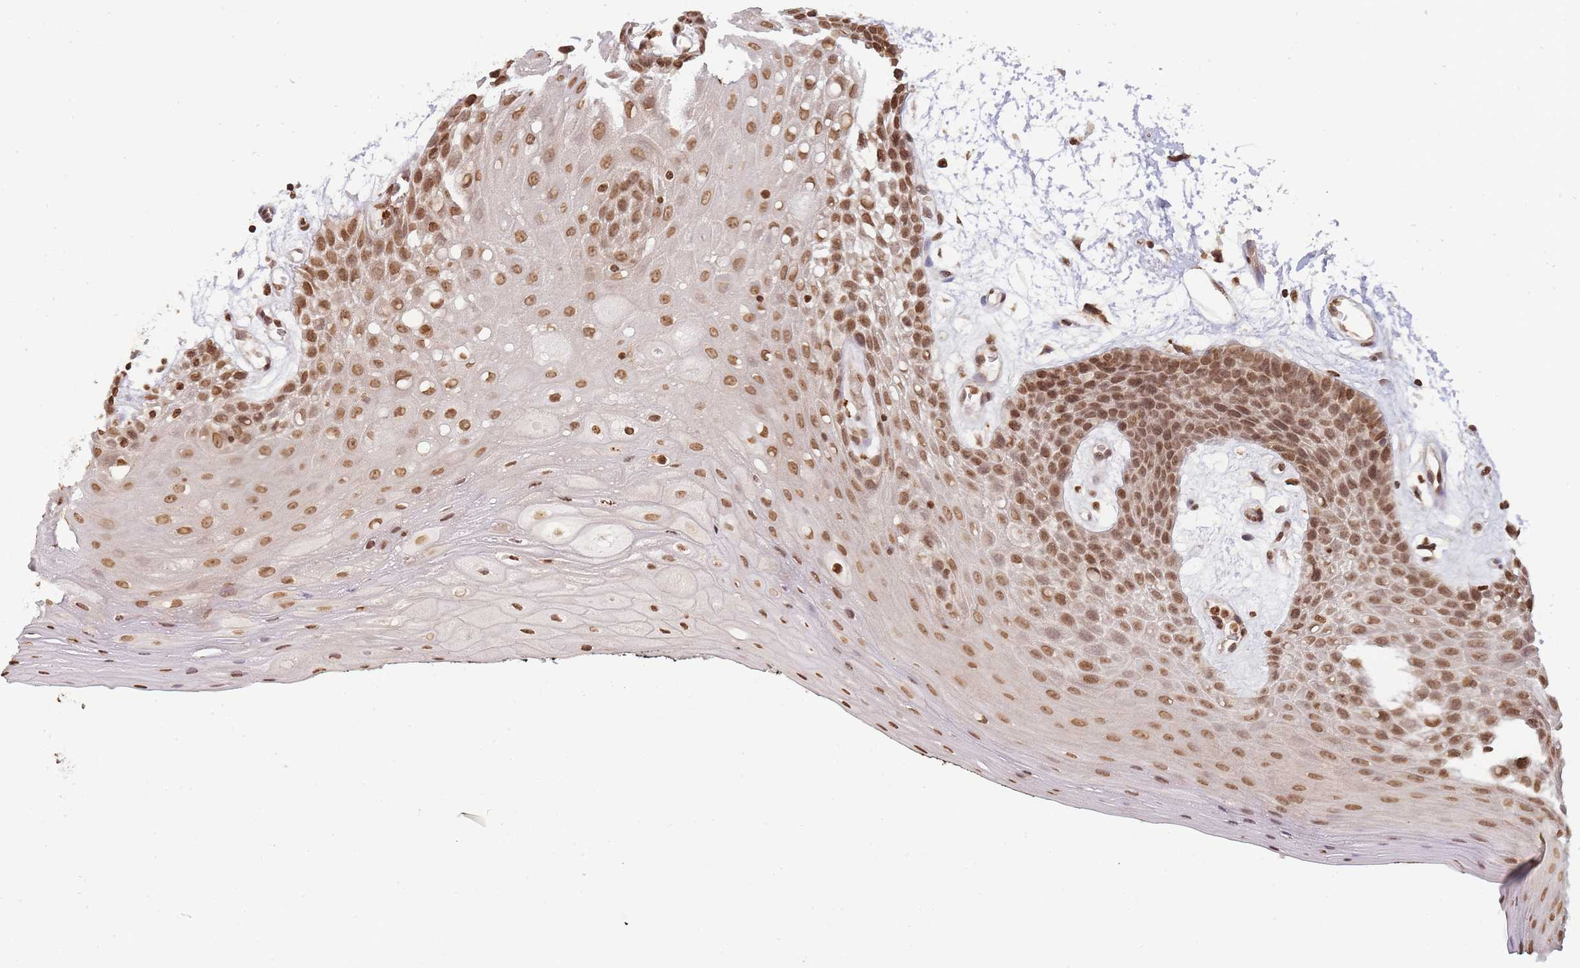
{"staining": {"intensity": "moderate", "quantity": ">75%", "location": "nuclear"}, "tissue": "oral mucosa", "cell_type": "Squamous epithelial cells", "image_type": "normal", "snomed": [{"axis": "morphology", "description": "Normal tissue, NOS"}, {"axis": "topography", "description": "Oral tissue"}, {"axis": "topography", "description": "Tounge, NOS"}], "caption": "The photomicrograph demonstrates immunohistochemical staining of normal oral mucosa. There is moderate nuclear expression is appreciated in approximately >75% of squamous epithelial cells. Using DAB (3,3'-diaminobenzidine) (brown) and hematoxylin (blue) stains, captured at high magnification using brightfield microscopy.", "gene": "WWTR1", "patient": {"sex": "female", "age": 59}}